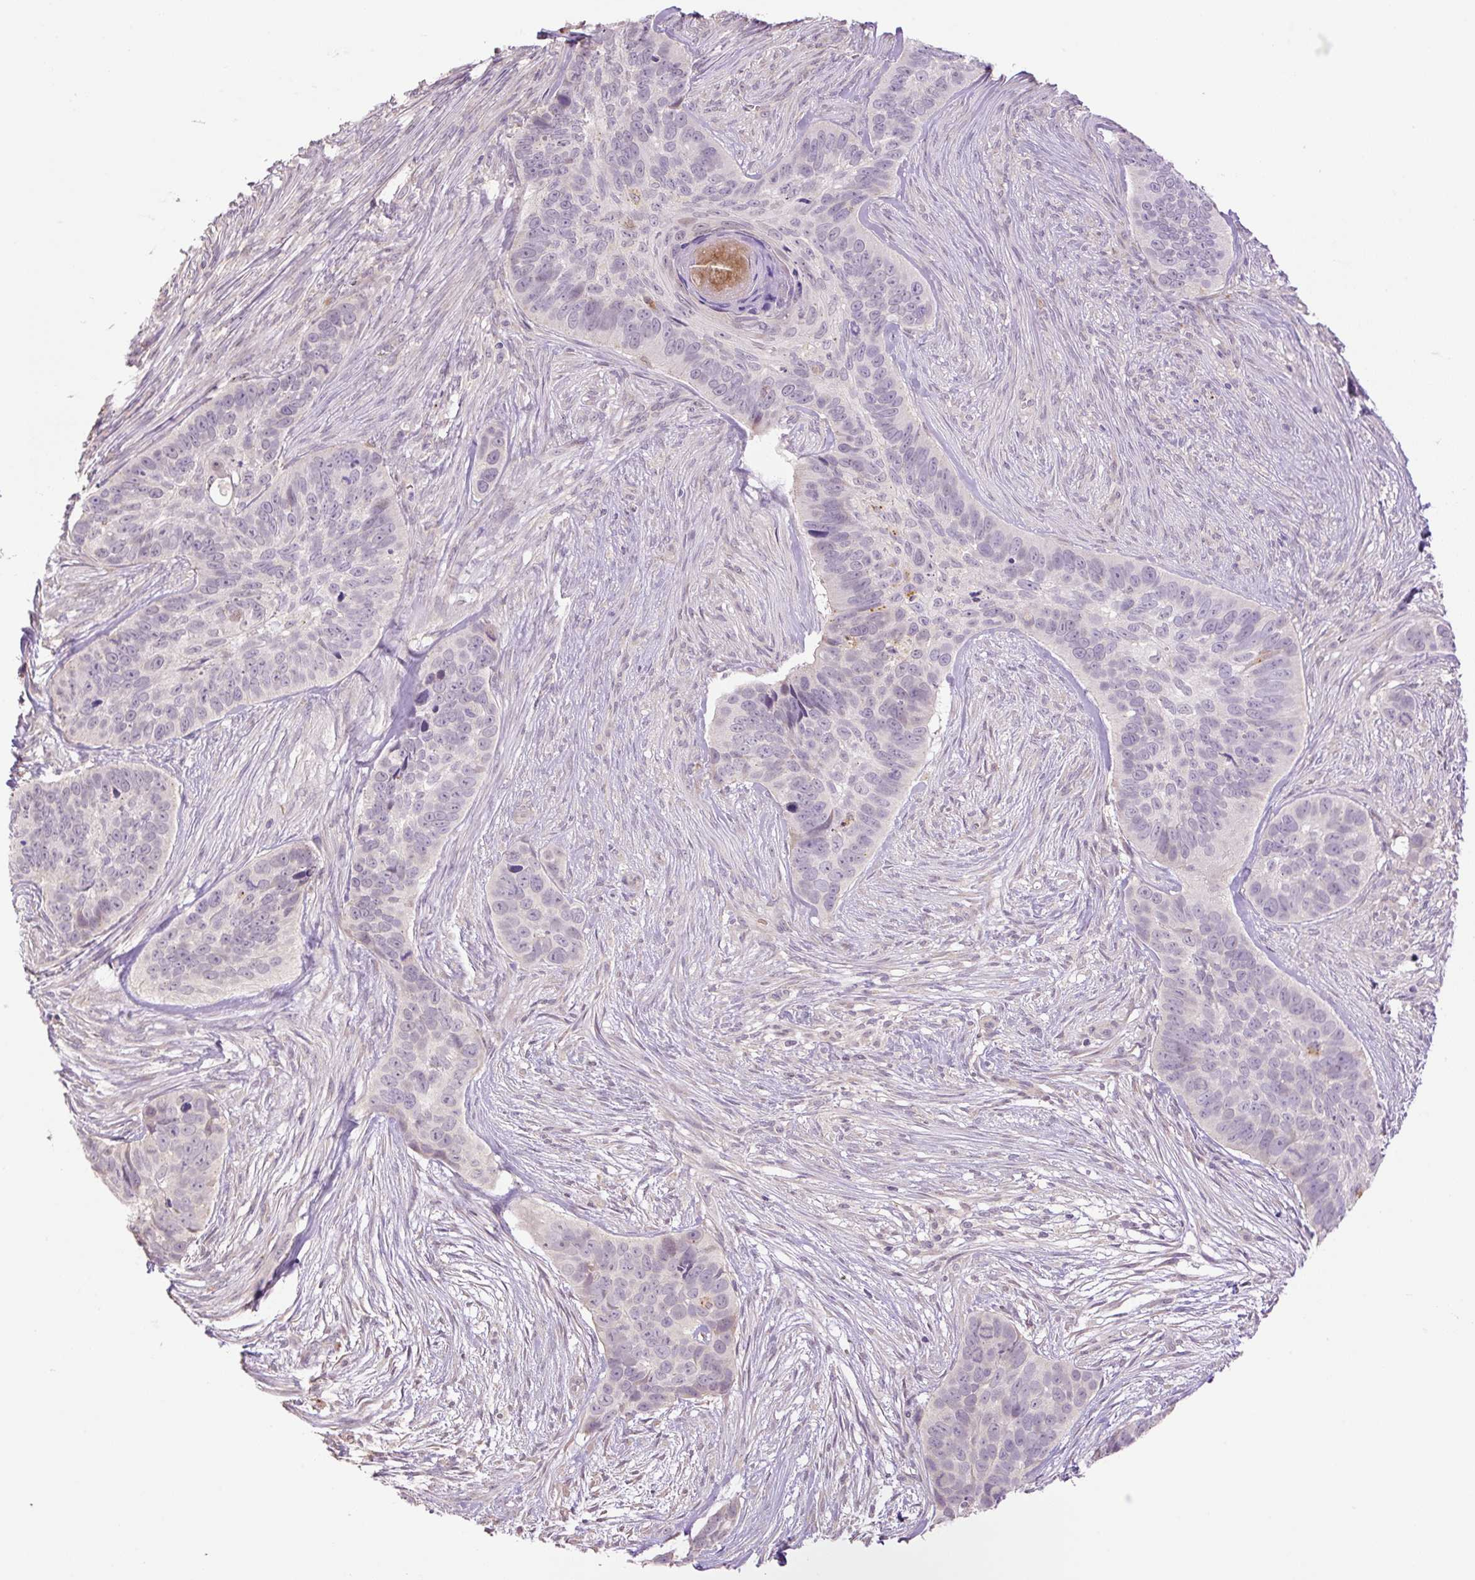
{"staining": {"intensity": "negative", "quantity": "none", "location": "none"}, "tissue": "skin cancer", "cell_type": "Tumor cells", "image_type": "cancer", "snomed": [{"axis": "morphology", "description": "Basal cell carcinoma"}, {"axis": "topography", "description": "Skin"}], "caption": "Skin cancer (basal cell carcinoma) was stained to show a protein in brown. There is no significant positivity in tumor cells.", "gene": "HABP4", "patient": {"sex": "female", "age": 82}}